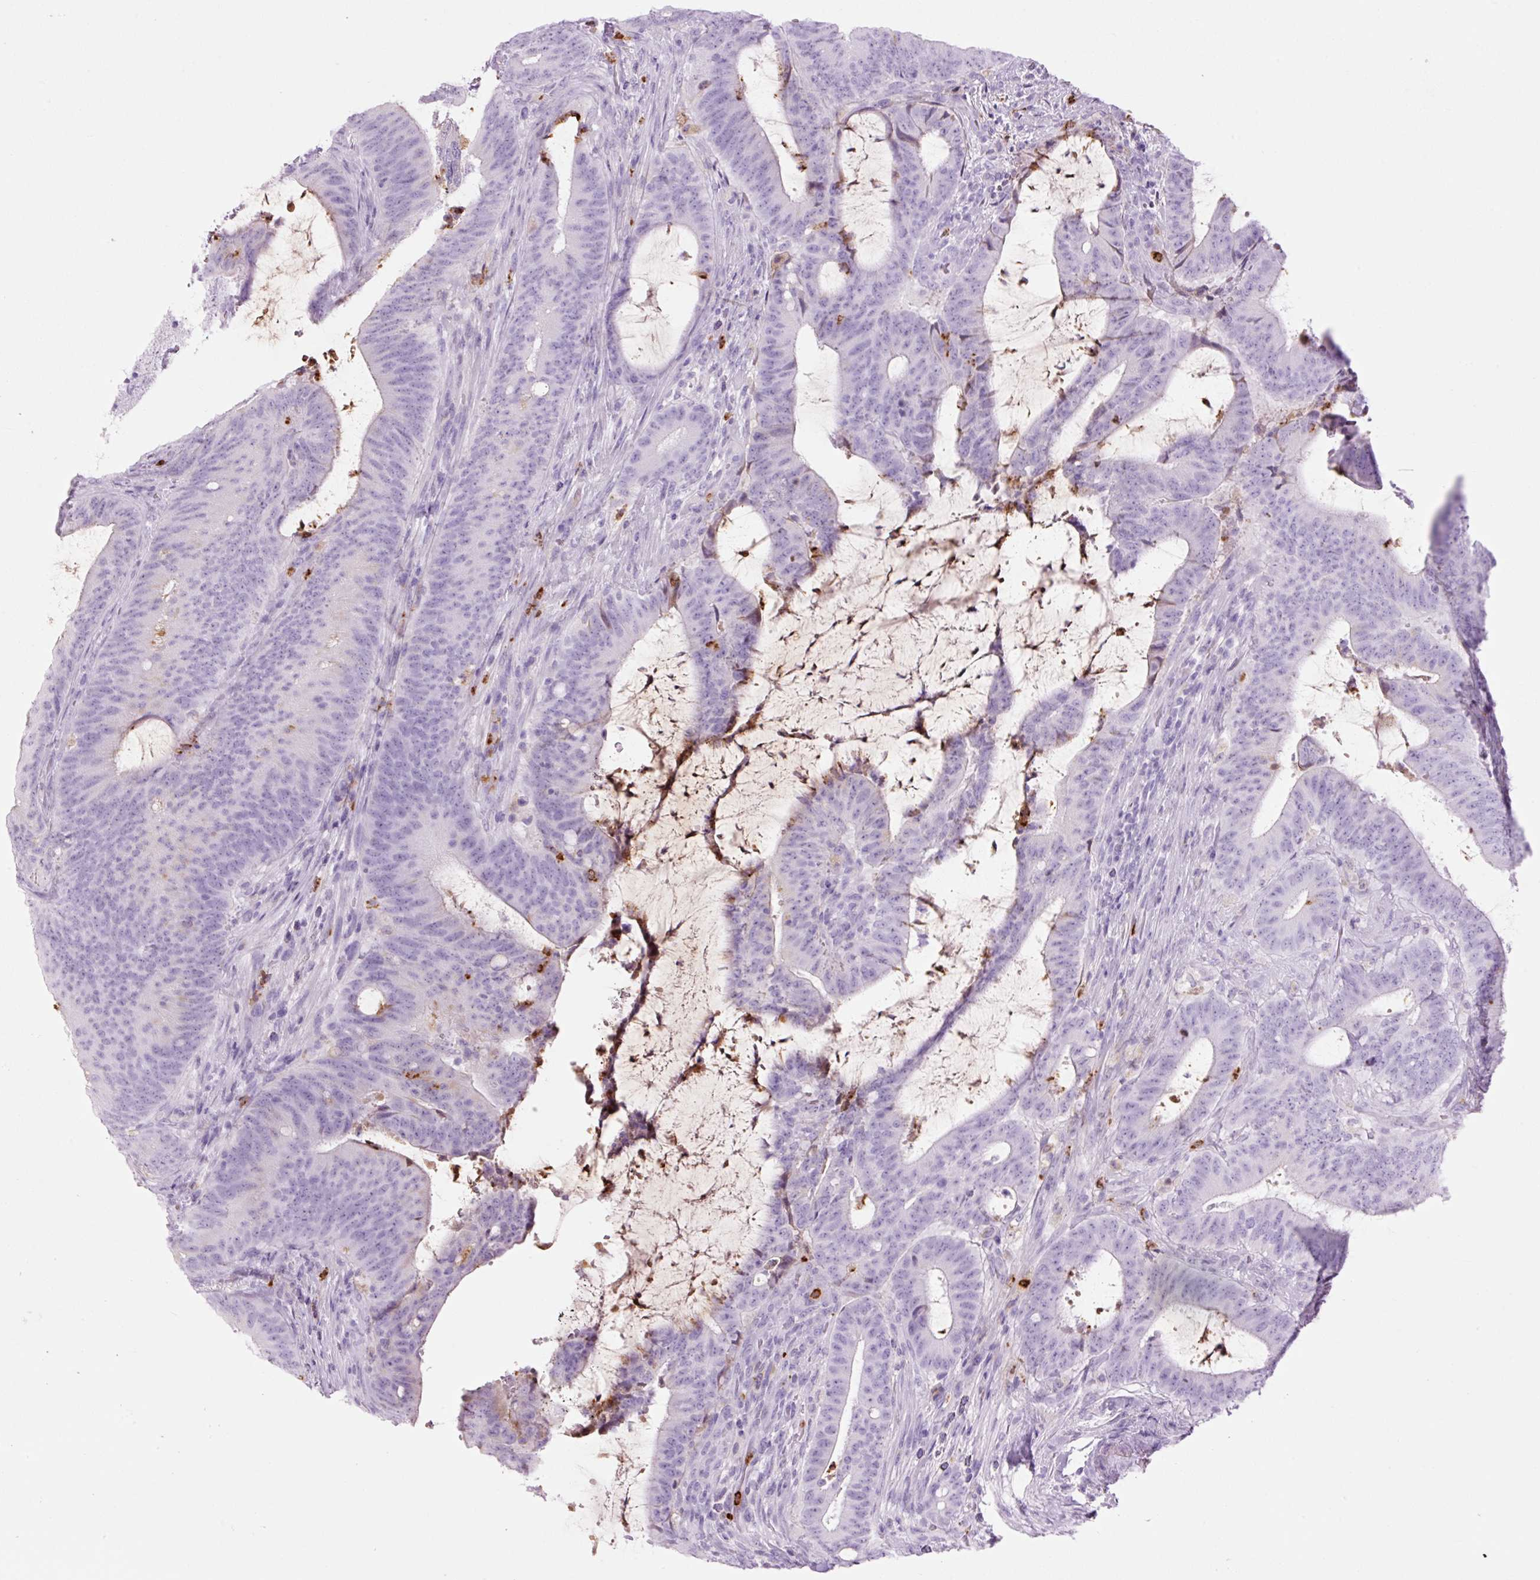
{"staining": {"intensity": "negative", "quantity": "none", "location": "none"}, "tissue": "colorectal cancer", "cell_type": "Tumor cells", "image_type": "cancer", "snomed": [{"axis": "morphology", "description": "Adenocarcinoma, NOS"}, {"axis": "topography", "description": "Colon"}], "caption": "The micrograph displays no significant staining in tumor cells of colorectal cancer. The staining was performed using DAB to visualize the protein expression in brown, while the nuclei were stained in blue with hematoxylin (Magnification: 20x).", "gene": "LYZ", "patient": {"sex": "female", "age": 43}}